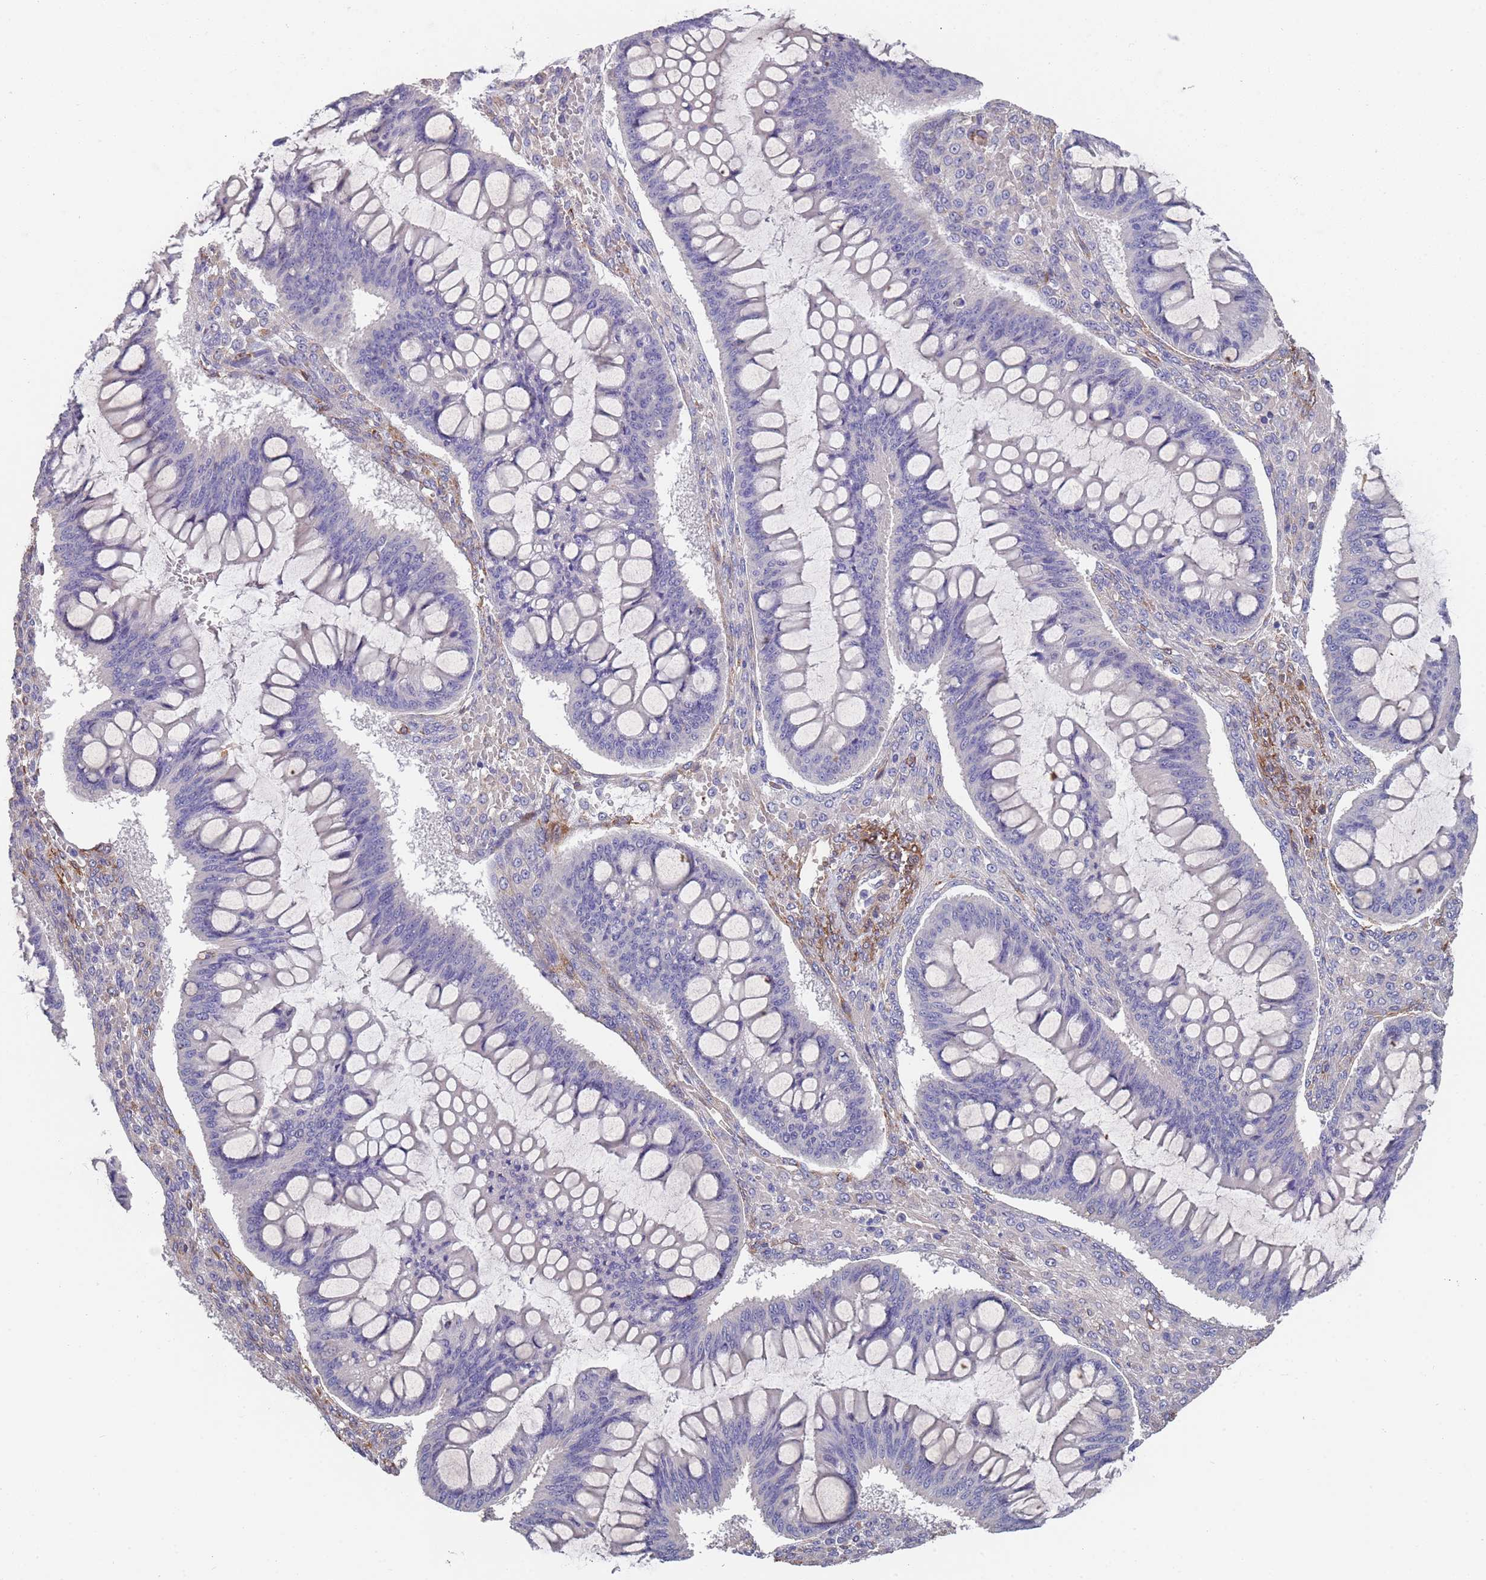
{"staining": {"intensity": "negative", "quantity": "none", "location": "none"}, "tissue": "ovarian cancer", "cell_type": "Tumor cells", "image_type": "cancer", "snomed": [{"axis": "morphology", "description": "Cystadenocarcinoma, mucinous, NOS"}, {"axis": "topography", "description": "Ovary"}], "caption": "A histopathology image of human mucinous cystadenocarcinoma (ovarian) is negative for staining in tumor cells.", "gene": "ANK2", "patient": {"sex": "female", "age": 73}}